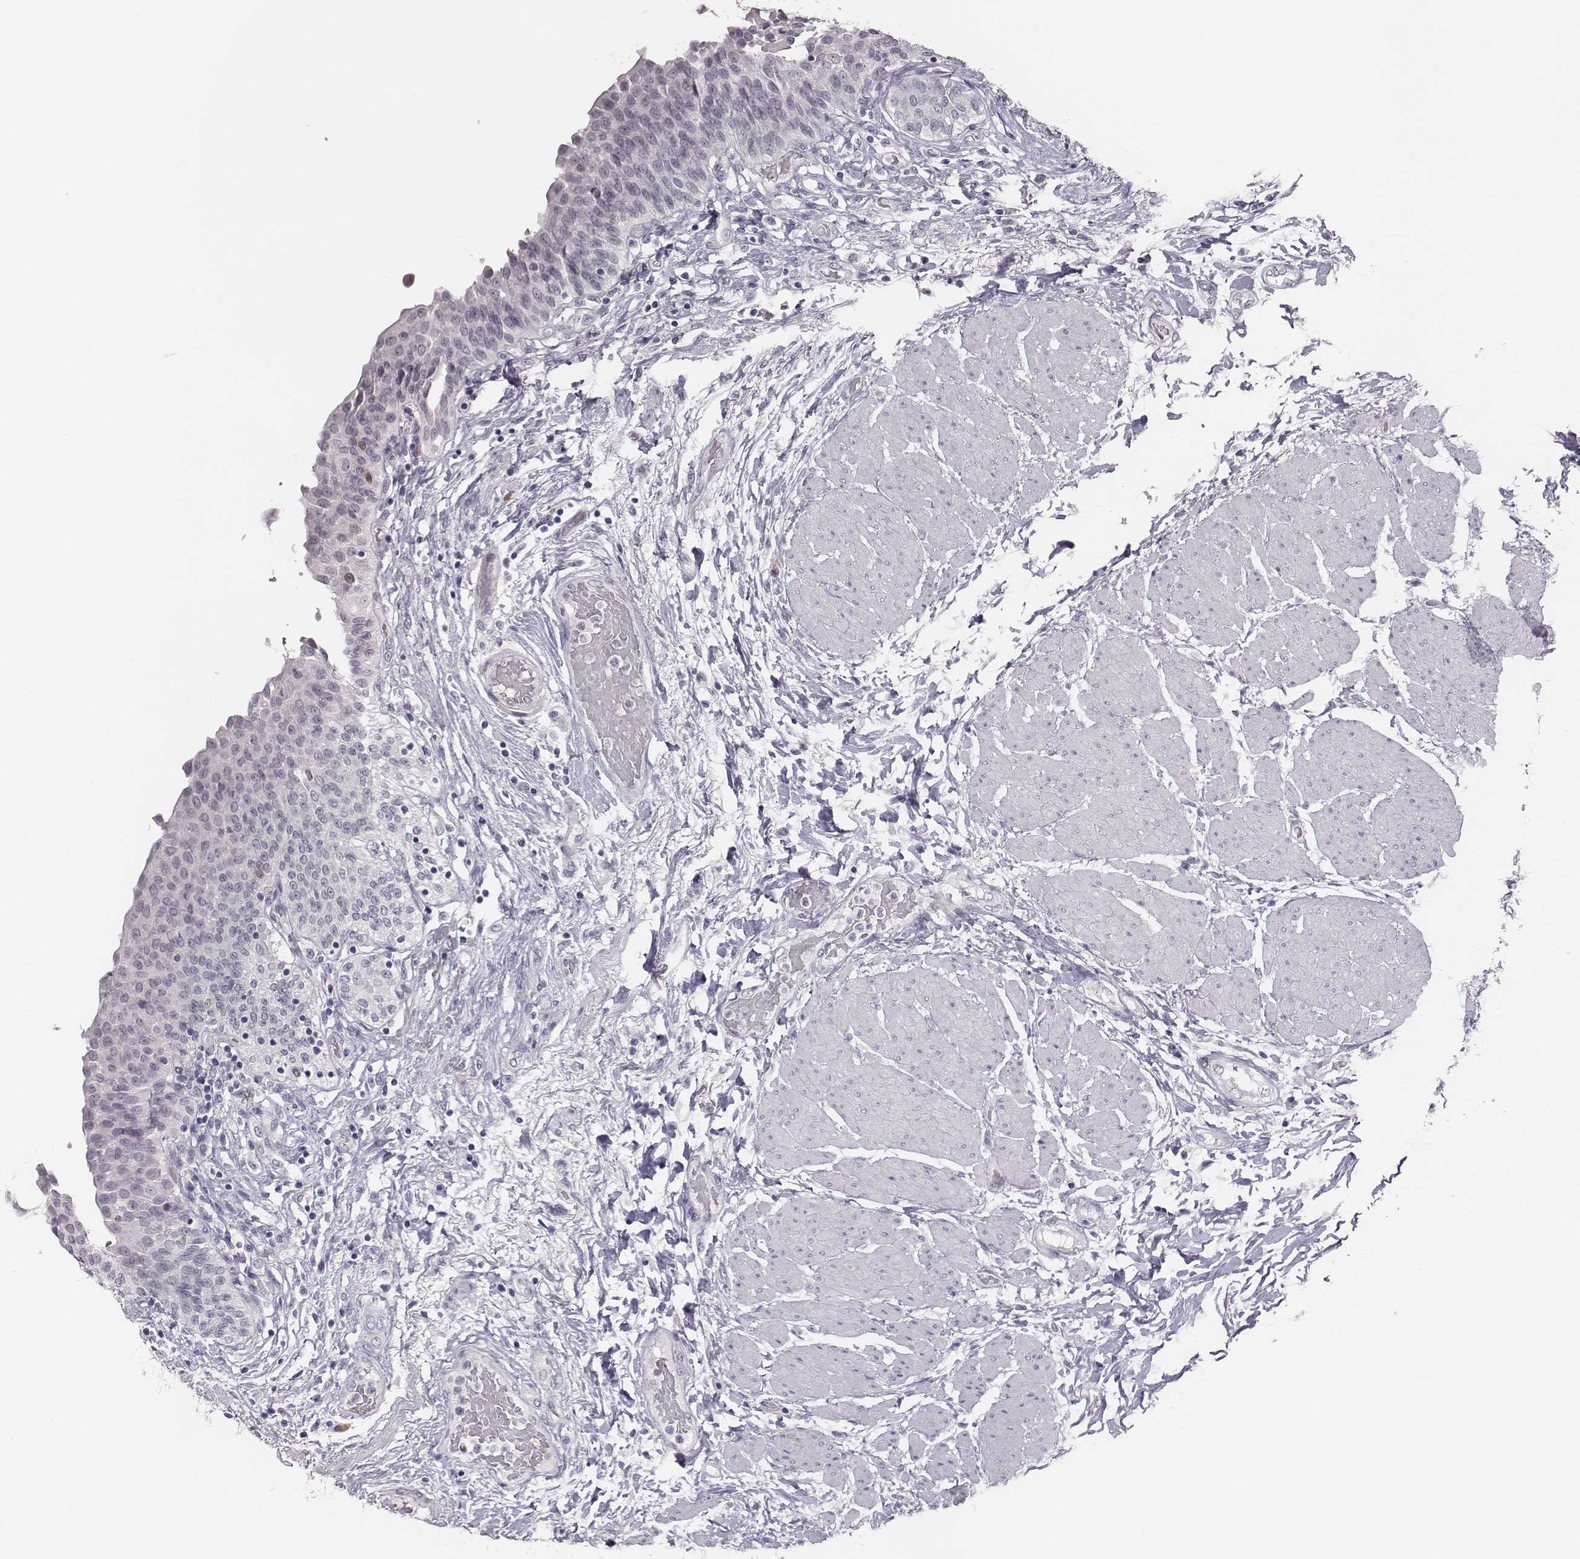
{"staining": {"intensity": "negative", "quantity": "none", "location": "none"}, "tissue": "urinary bladder", "cell_type": "Urothelial cells", "image_type": "normal", "snomed": [{"axis": "morphology", "description": "Normal tissue, NOS"}, {"axis": "morphology", "description": "Metaplasia, NOS"}, {"axis": "topography", "description": "Urinary bladder"}], "caption": "Normal urinary bladder was stained to show a protein in brown. There is no significant staining in urothelial cells. The staining is performed using DAB (3,3'-diaminobenzidine) brown chromogen with nuclei counter-stained in using hematoxylin.", "gene": "PBK", "patient": {"sex": "male", "age": 68}}